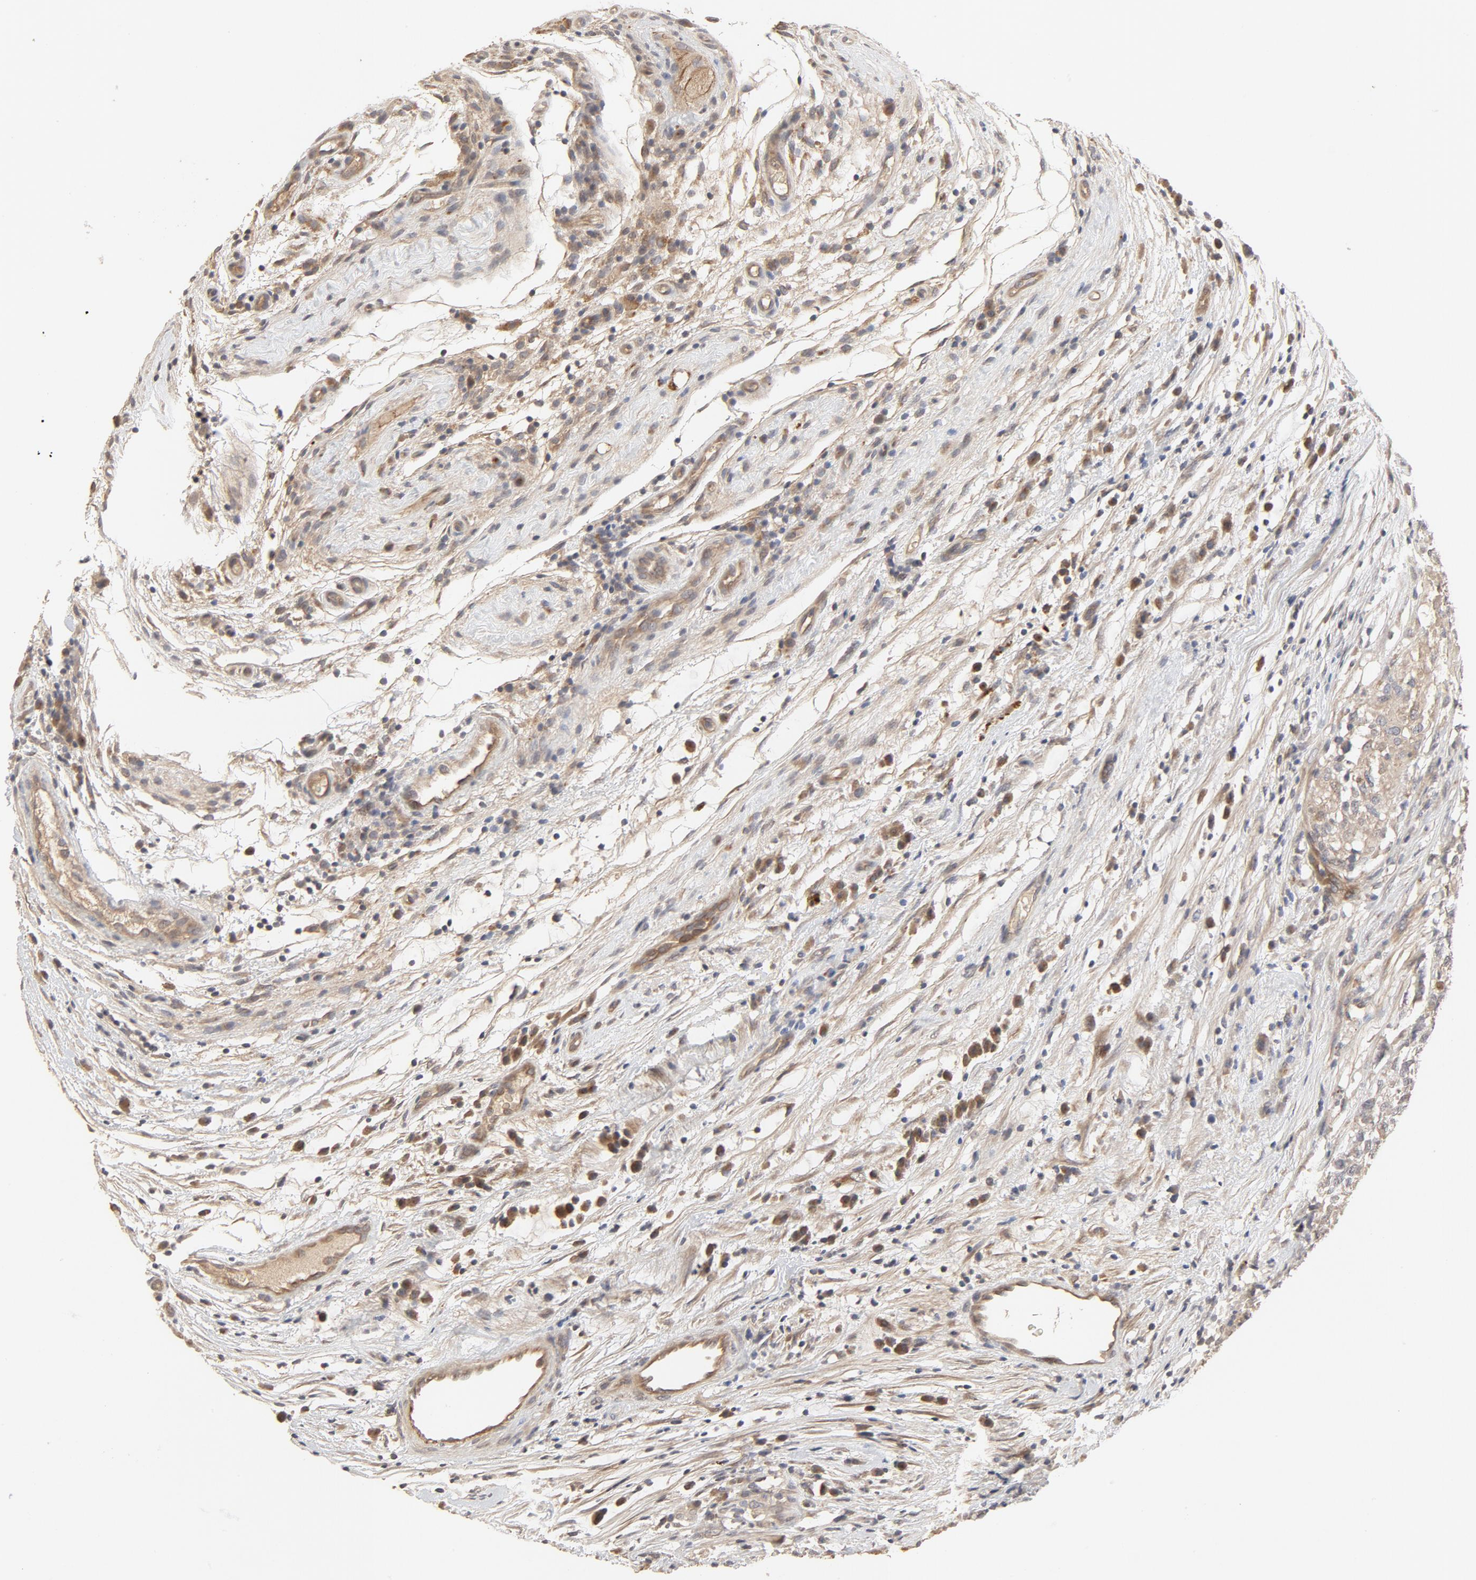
{"staining": {"intensity": "moderate", "quantity": ">75%", "location": "cytoplasmic/membranous"}, "tissue": "testis cancer", "cell_type": "Tumor cells", "image_type": "cancer", "snomed": [{"axis": "morphology", "description": "Carcinoma, Embryonal, NOS"}, {"axis": "topography", "description": "Testis"}], "caption": "Embryonal carcinoma (testis) was stained to show a protein in brown. There is medium levels of moderate cytoplasmic/membranous staining in about >75% of tumor cells.", "gene": "IL3RA", "patient": {"sex": "male", "age": 26}}